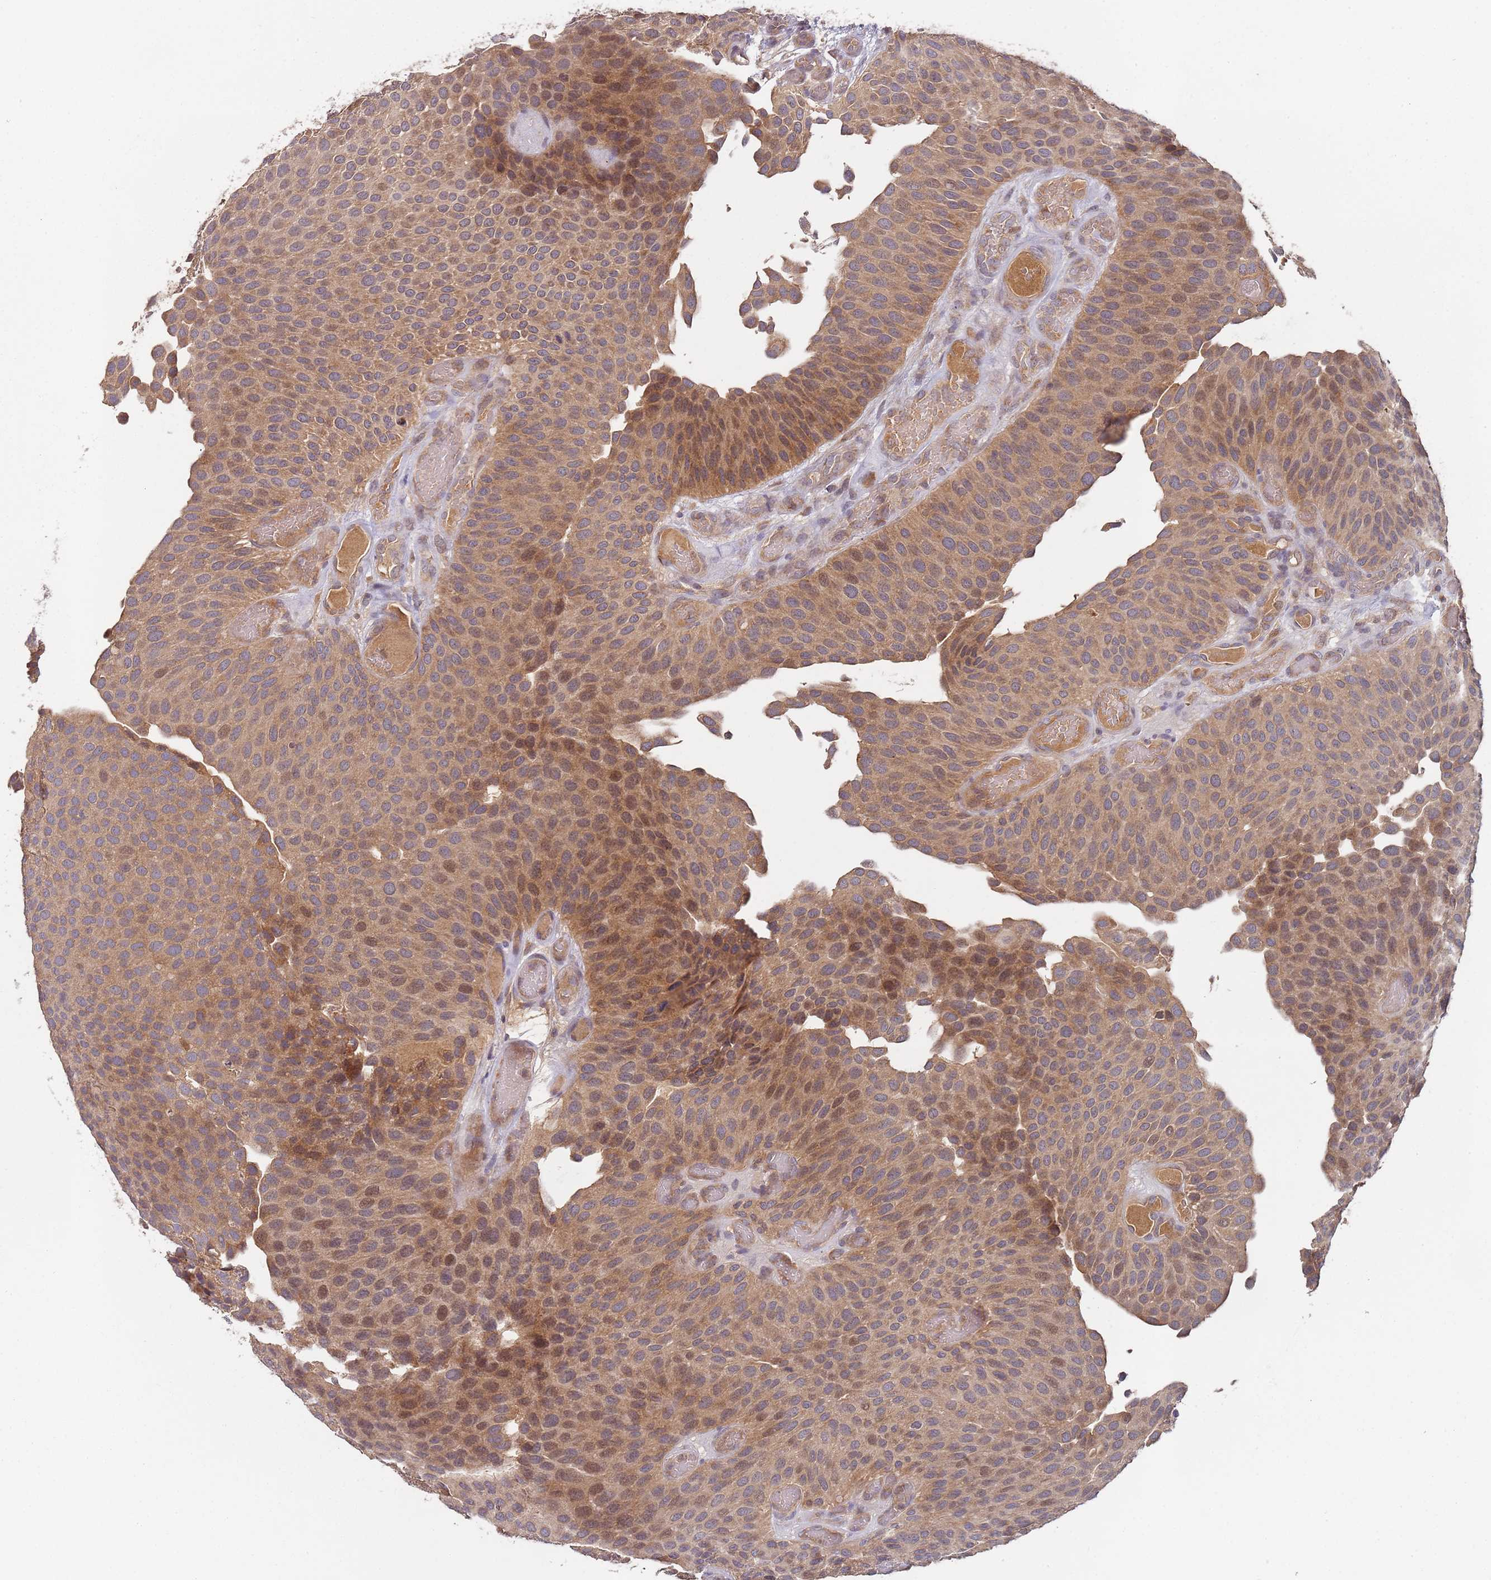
{"staining": {"intensity": "moderate", "quantity": ">75%", "location": "cytoplasmic/membranous"}, "tissue": "urothelial cancer", "cell_type": "Tumor cells", "image_type": "cancer", "snomed": [{"axis": "morphology", "description": "Urothelial carcinoma, Low grade"}, {"axis": "topography", "description": "Urinary bladder"}], "caption": "This image displays IHC staining of low-grade urothelial carcinoma, with medium moderate cytoplasmic/membranous expression in approximately >75% of tumor cells.", "gene": "OR5A2", "patient": {"sex": "male", "age": 89}}